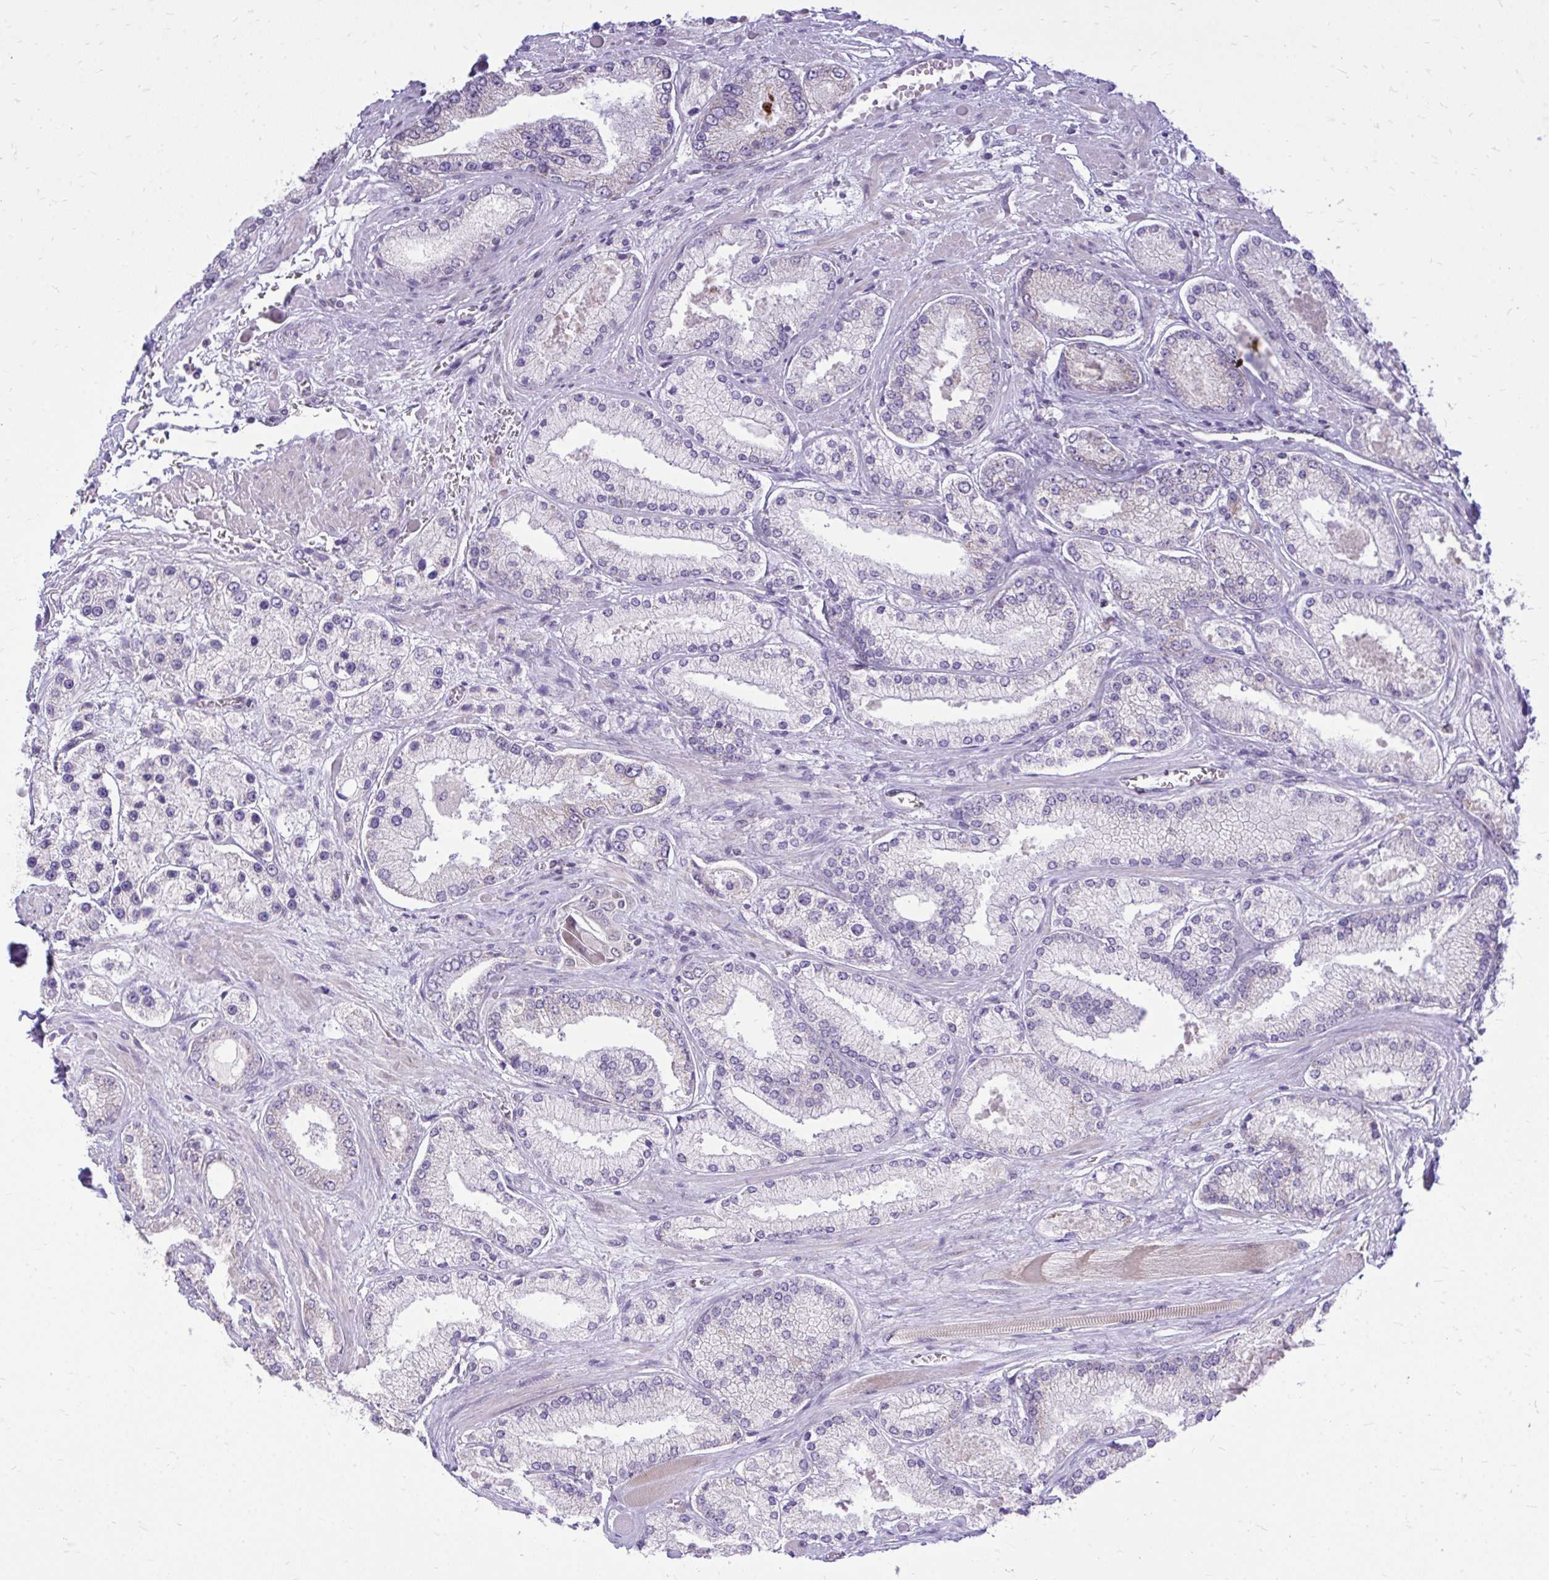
{"staining": {"intensity": "negative", "quantity": "none", "location": "none"}, "tissue": "prostate cancer", "cell_type": "Tumor cells", "image_type": "cancer", "snomed": [{"axis": "morphology", "description": "Adenocarcinoma, High grade"}, {"axis": "topography", "description": "Prostate"}], "caption": "Prostate cancer (high-grade adenocarcinoma) was stained to show a protein in brown. There is no significant positivity in tumor cells. (DAB (3,3'-diaminobenzidine) immunohistochemistry visualized using brightfield microscopy, high magnification).", "gene": "RPS6KA2", "patient": {"sex": "male", "age": 67}}